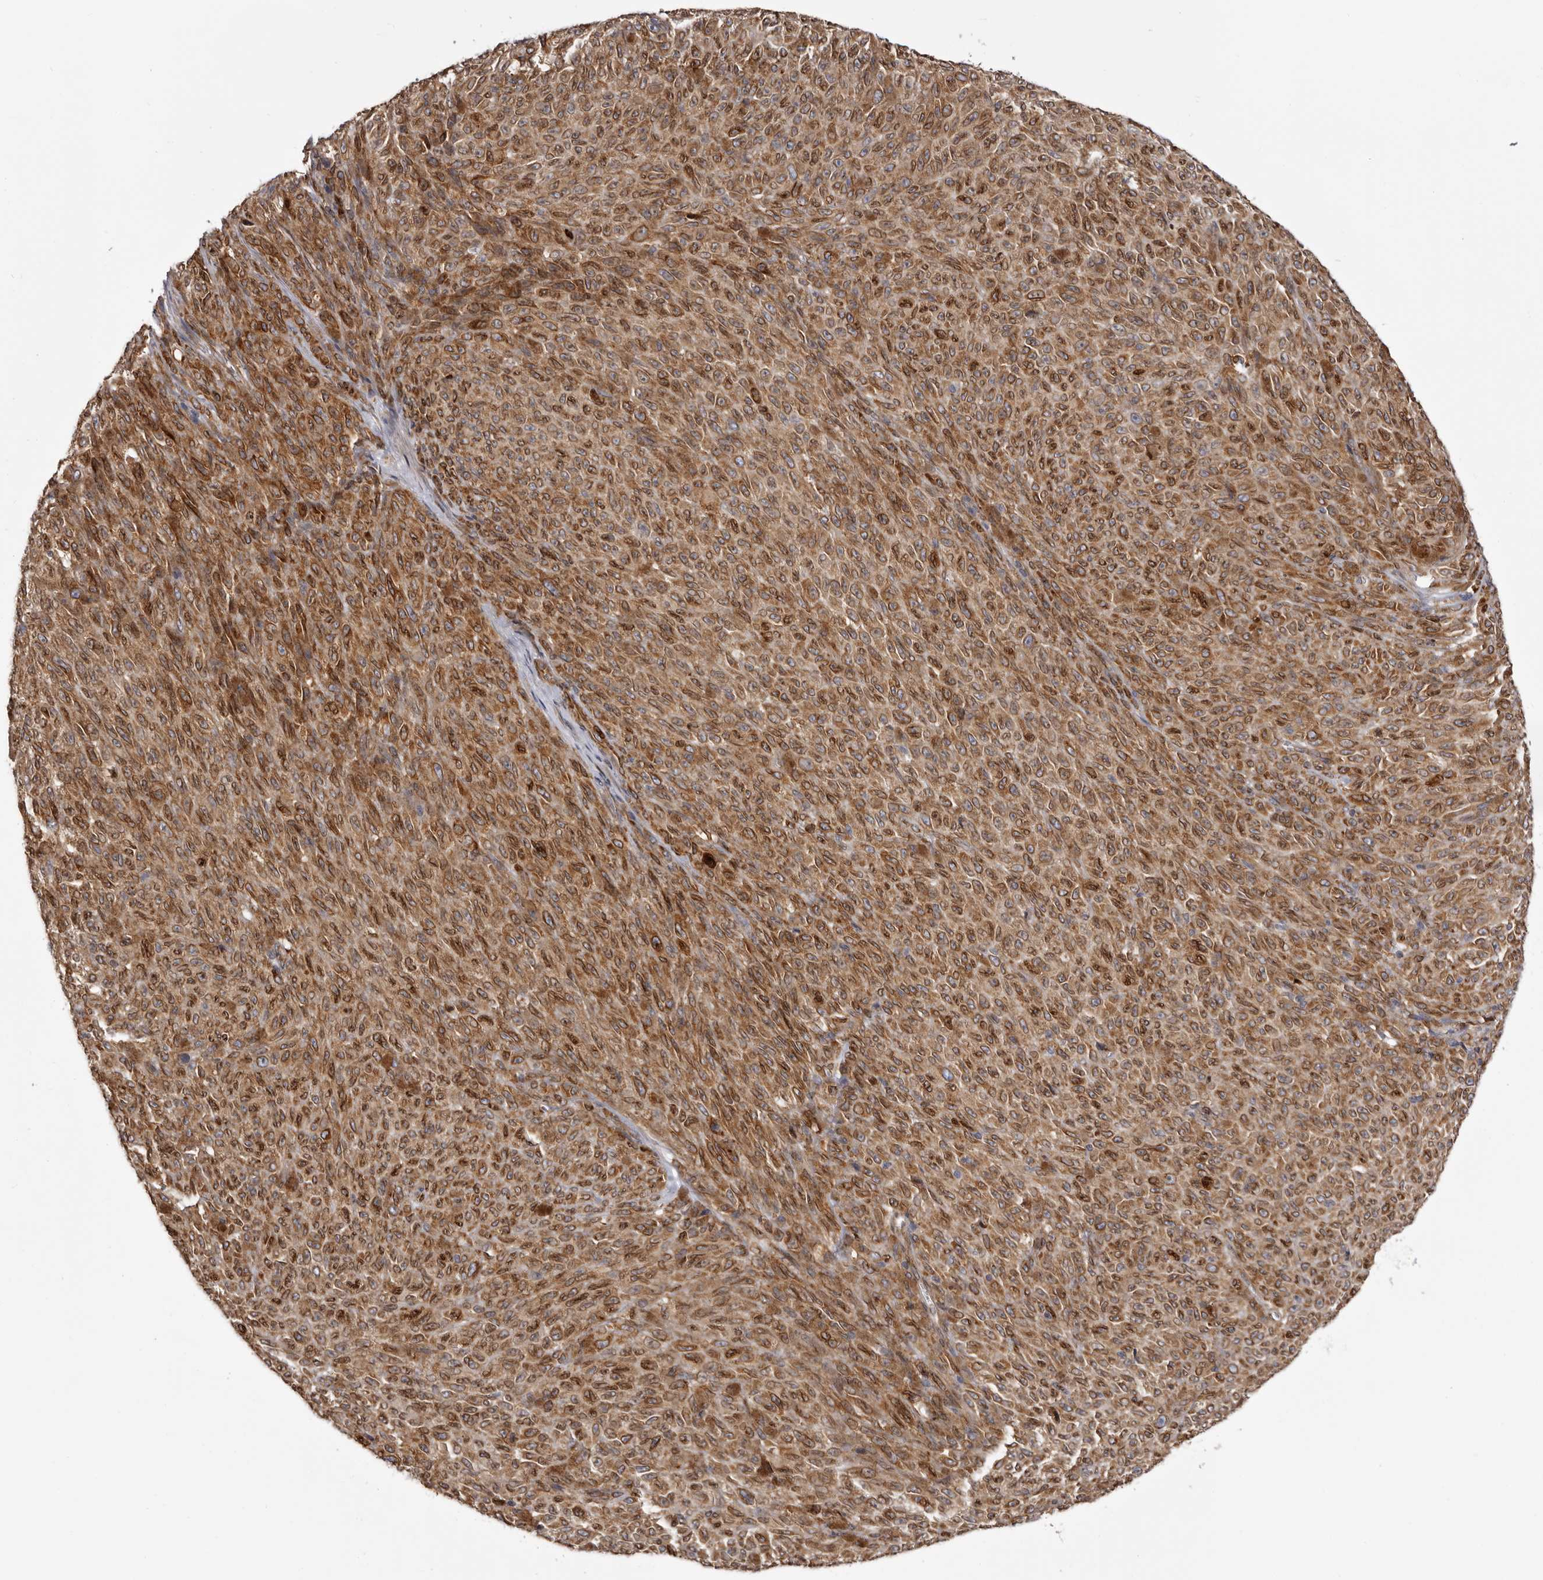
{"staining": {"intensity": "moderate", "quantity": ">75%", "location": "cytoplasmic/membranous"}, "tissue": "melanoma", "cell_type": "Tumor cells", "image_type": "cancer", "snomed": [{"axis": "morphology", "description": "Malignant melanoma, NOS"}, {"axis": "topography", "description": "Skin"}], "caption": "Malignant melanoma tissue exhibits moderate cytoplasmic/membranous positivity in approximately >75% of tumor cells (brown staining indicates protein expression, while blue staining denotes nuclei).", "gene": "C4orf3", "patient": {"sex": "female", "age": 82}}